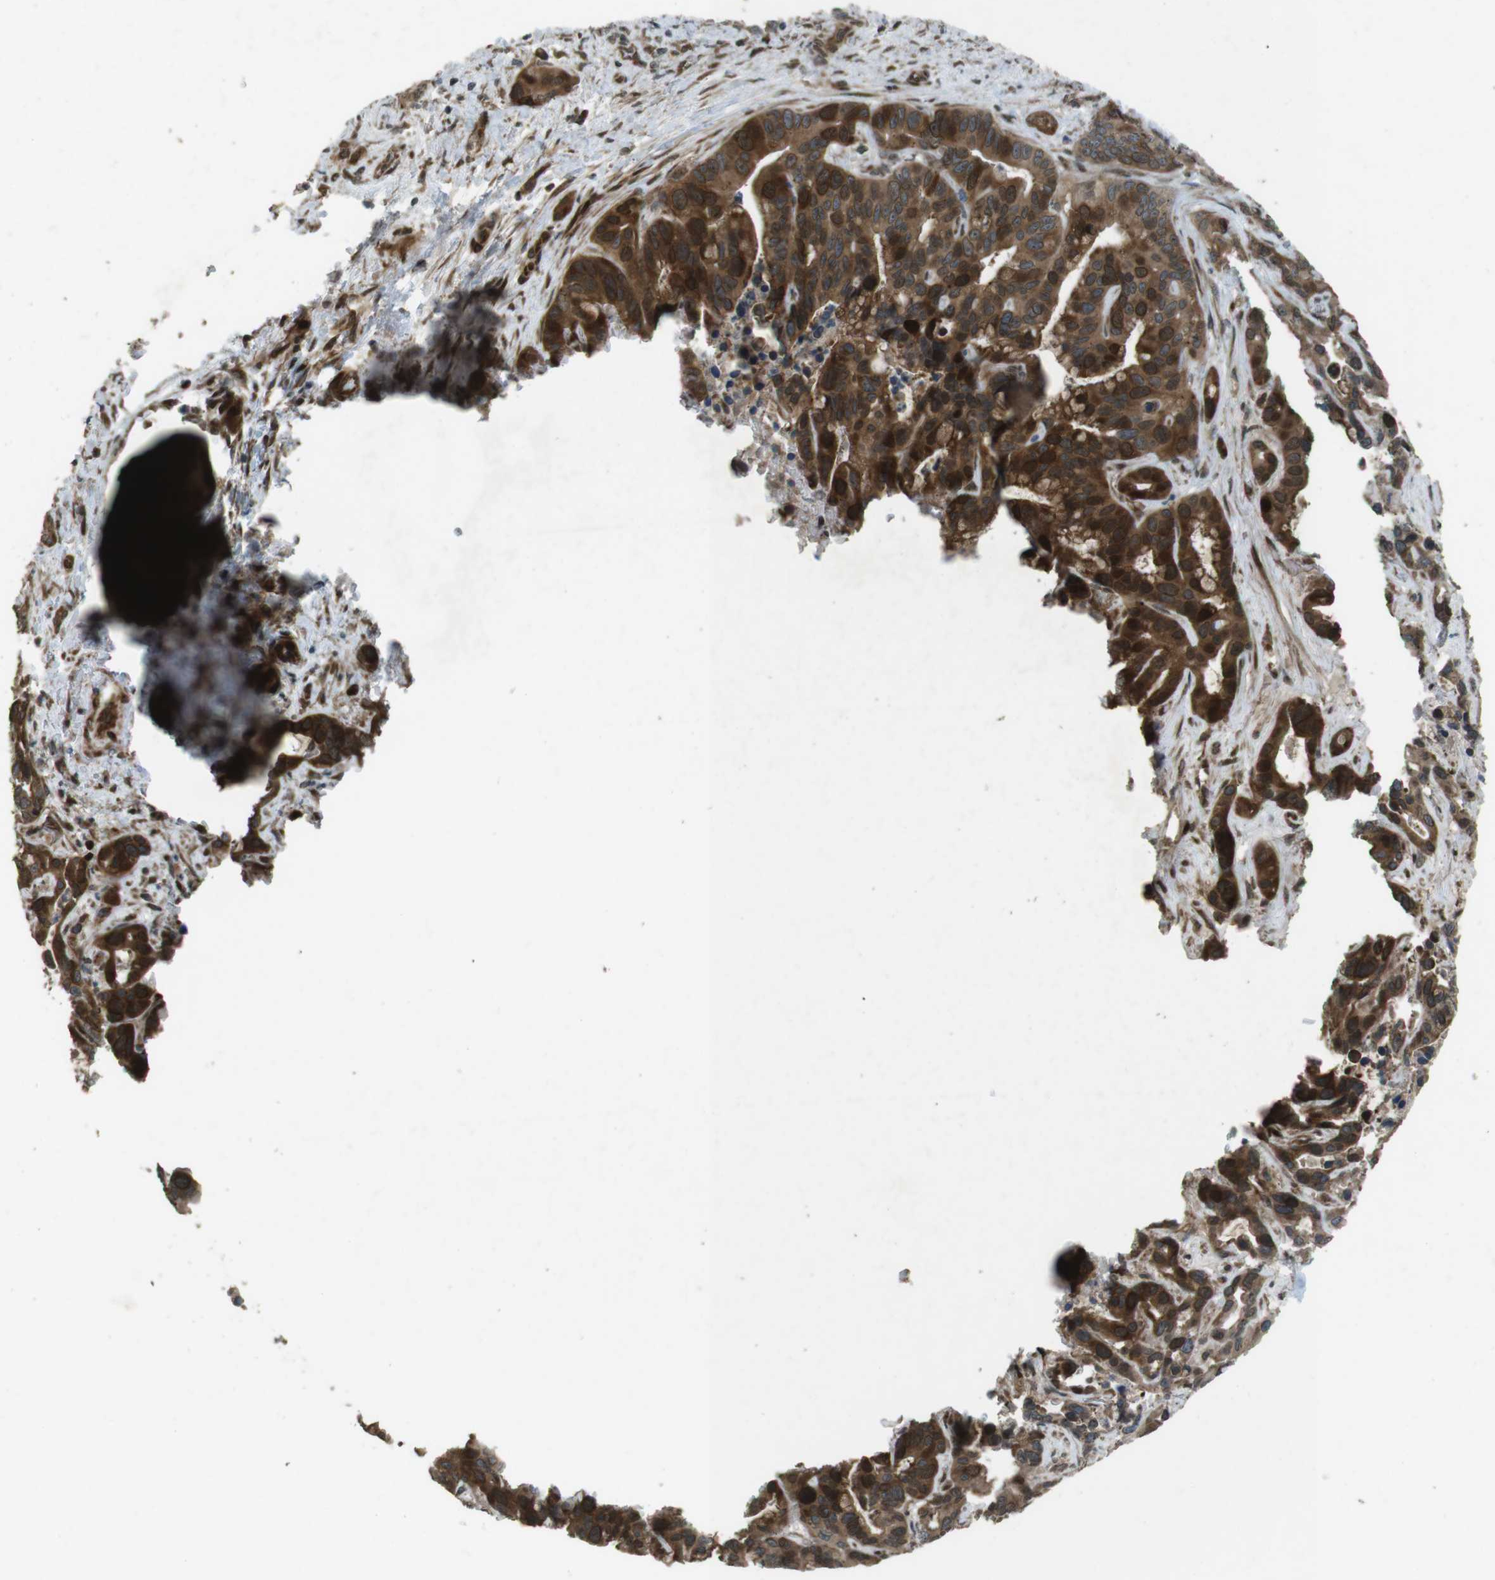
{"staining": {"intensity": "strong", "quantity": ">75%", "location": "cytoplasmic/membranous,nuclear"}, "tissue": "liver cancer", "cell_type": "Tumor cells", "image_type": "cancer", "snomed": [{"axis": "morphology", "description": "Cholangiocarcinoma"}, {"axis": "topography", "description": "Liver"}], "caption": "Strong cytoplasmic/membranous and nuclear positivity is appreciated in about >75% of tumor cells in cholangiocarcinoma (liver).", "gene": "ZNF330", "patient": {"sex": "female", "age": 65}}